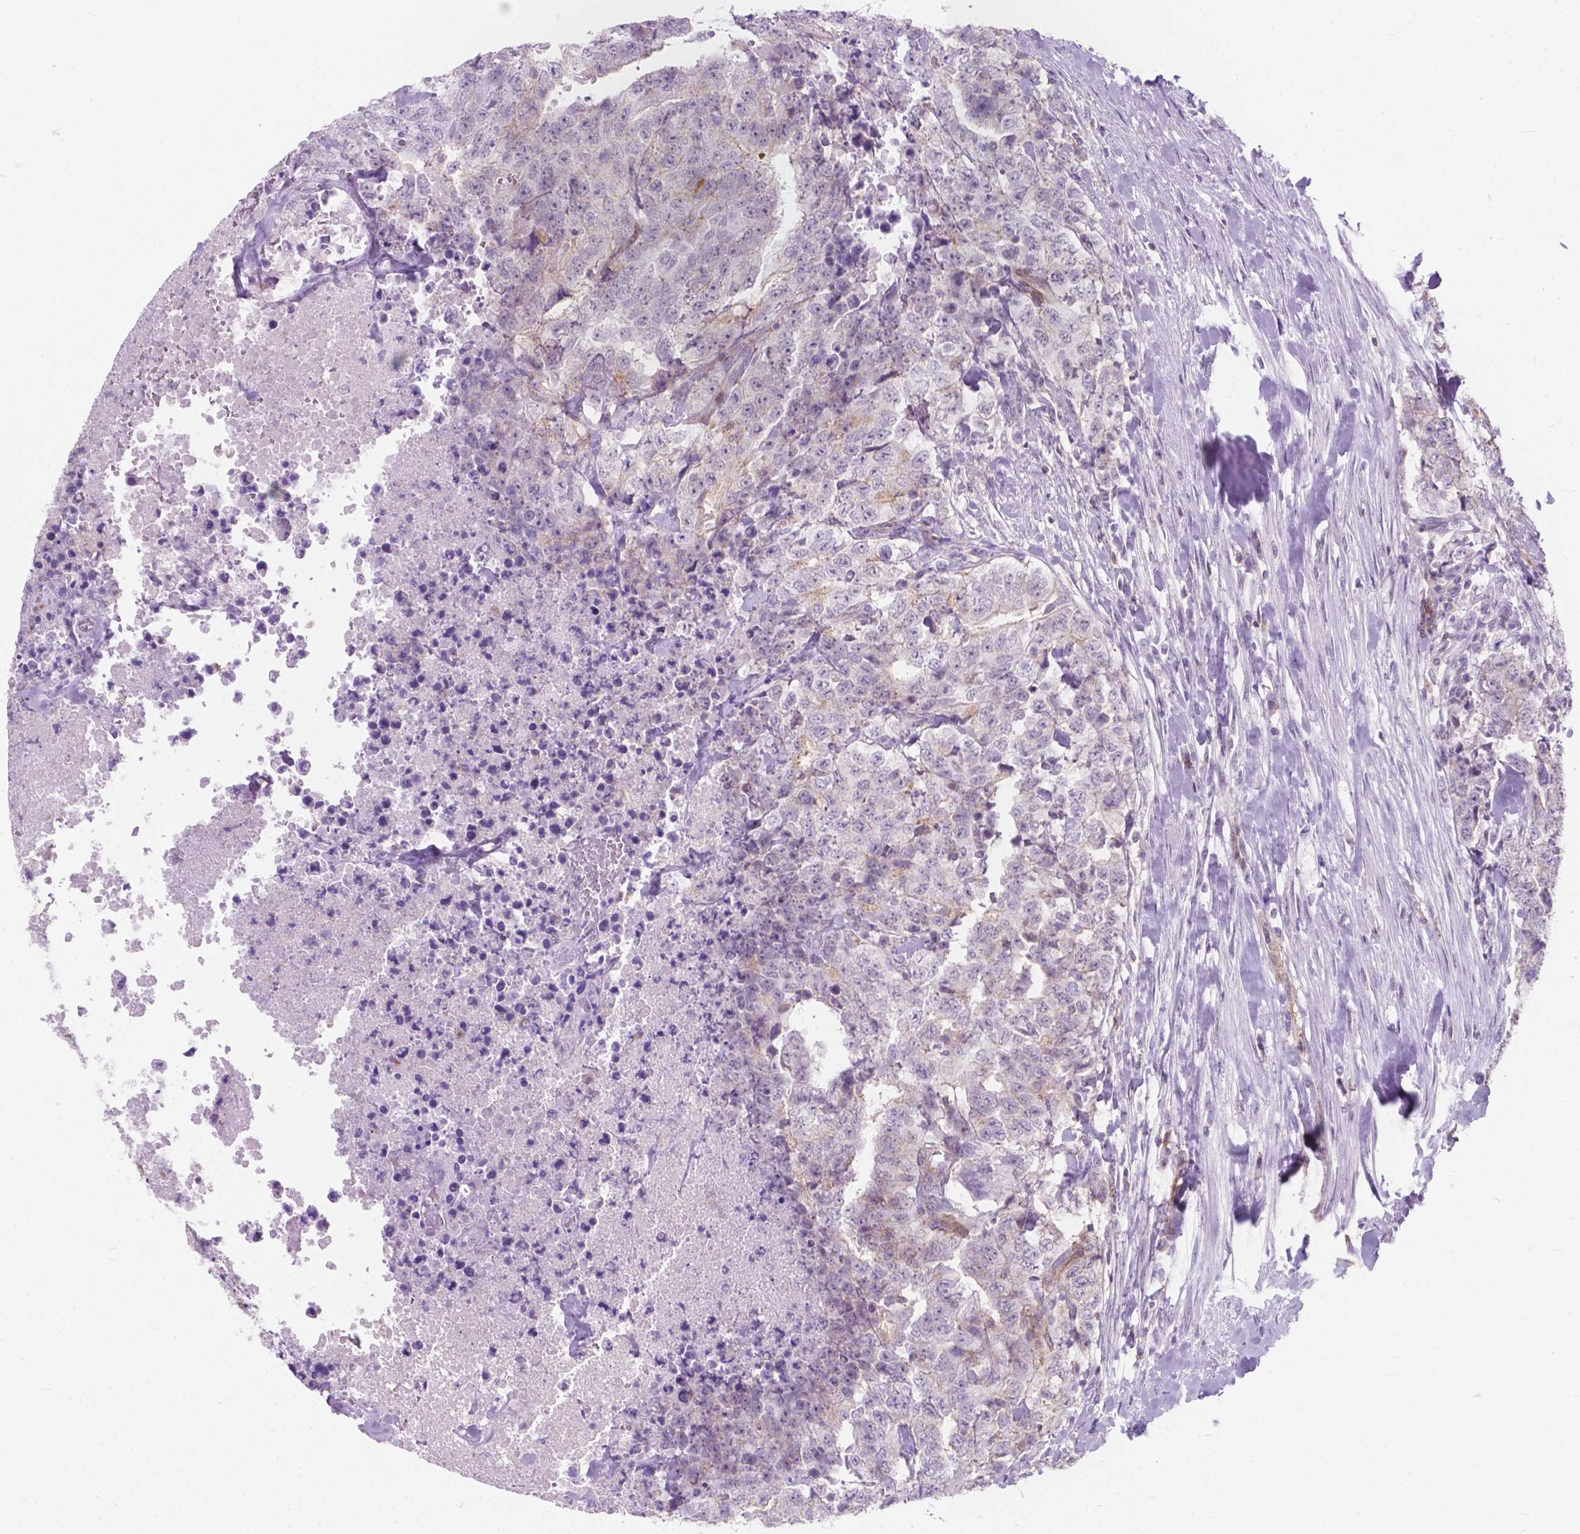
{"staining": {"intensity": "negative", "quantity": "none", "location": "none"}, "tissue": "testis cancer", "cell_type": "Tumor cells", "image_type": "cancer", "snomed": [{"axis": "morphology", "description": "Carcinoma, Embryonal, NOS"}, {"axis": "topography", "description": "Testis"}], "caption": "Tumor cells are negative for protein expression in human testis cancer.", "gene": "KIAA0040", "patient": {"sex": "male", "age": 24}}